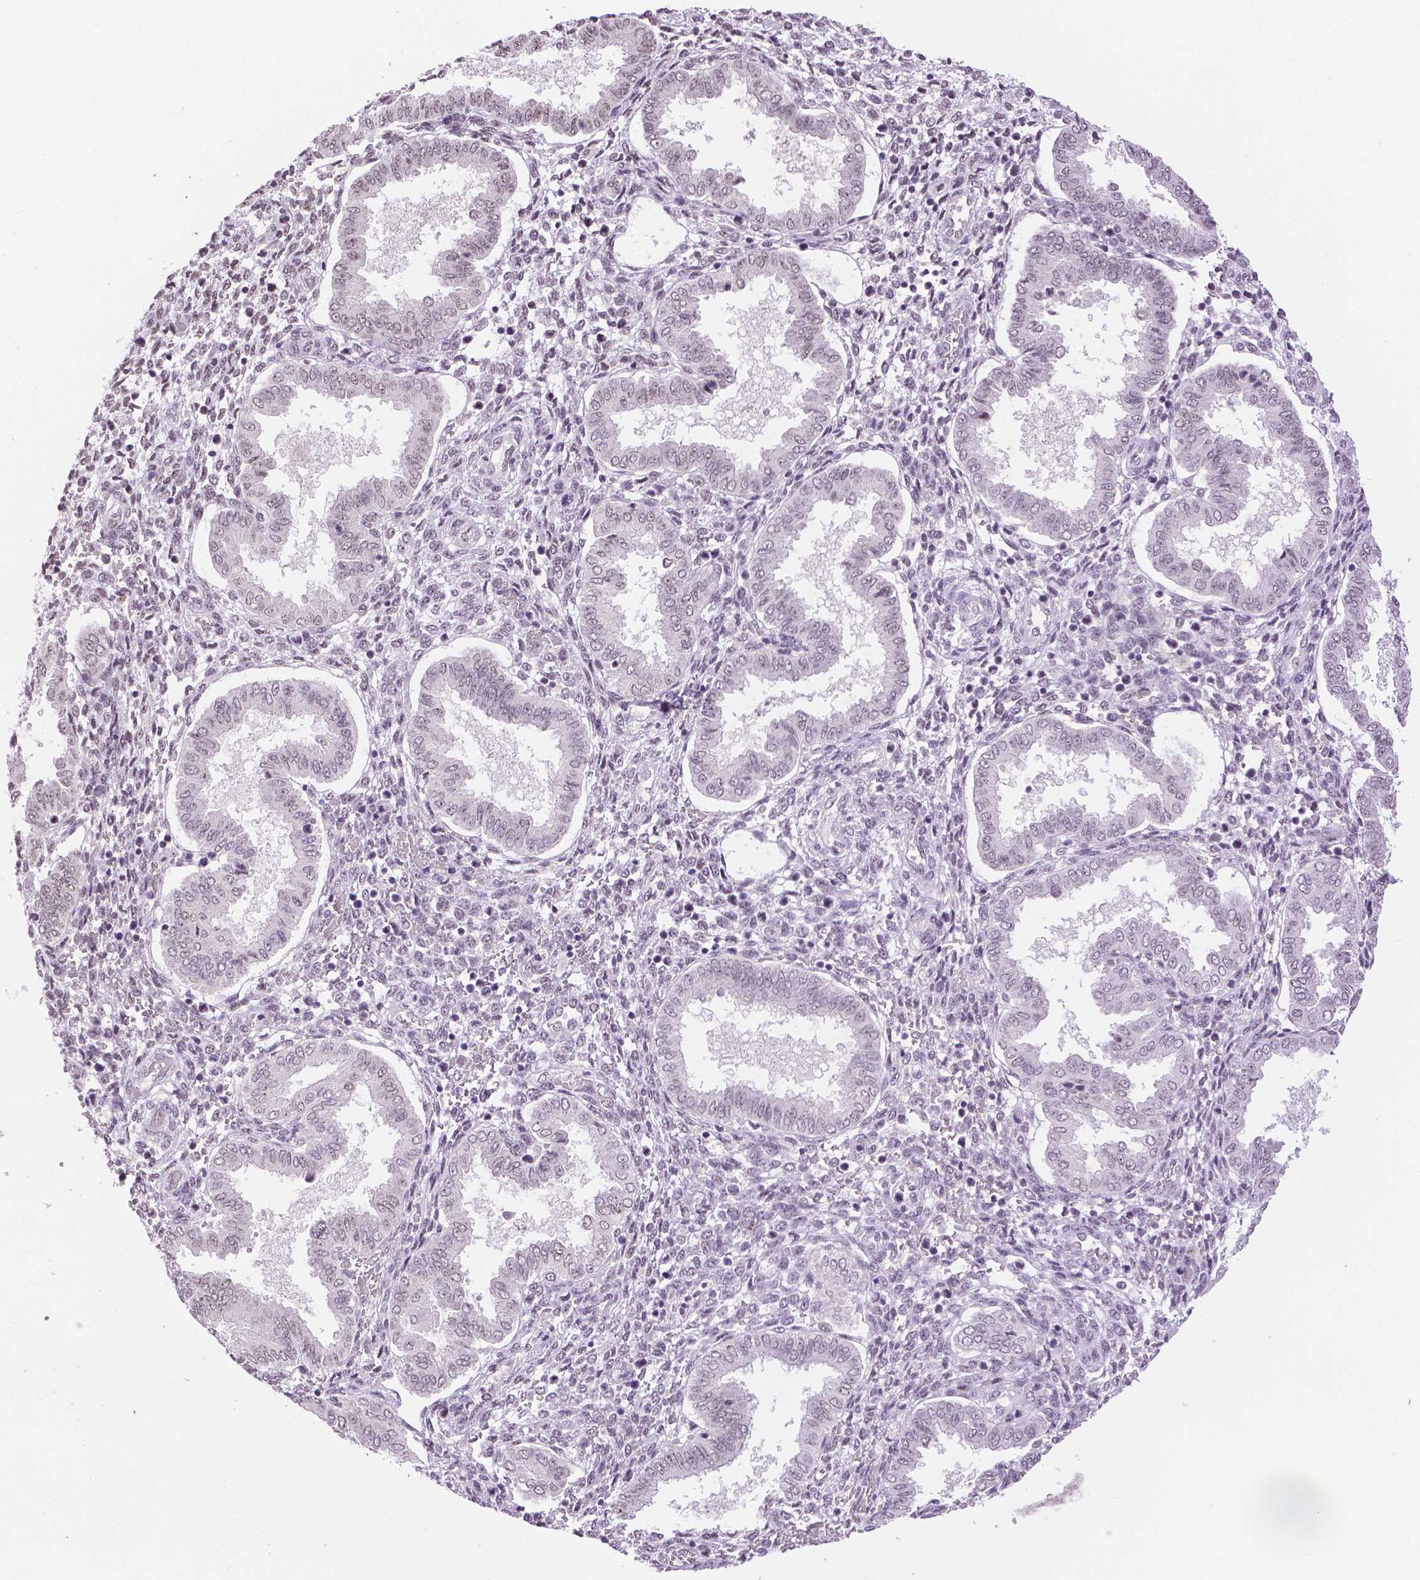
{"staining": {"intensity": "negative", "quantity": "none", "location": "none"}, "tissue": "endometrium", "cell_type": "Cells in endometrial stroma", "image_type": "normal", "snomed": [{"axis": "morphology", "description": "Normal tissue, NOS"}, {"axis": "topography", "description": "Endometrium"}], "caption": "Human endometrium stained for a protein using immunohistochemistry displays no staining in cells in endometrial stroma.", "gene": "NHP2", "patient": {"sex": "female", "age": 24}}